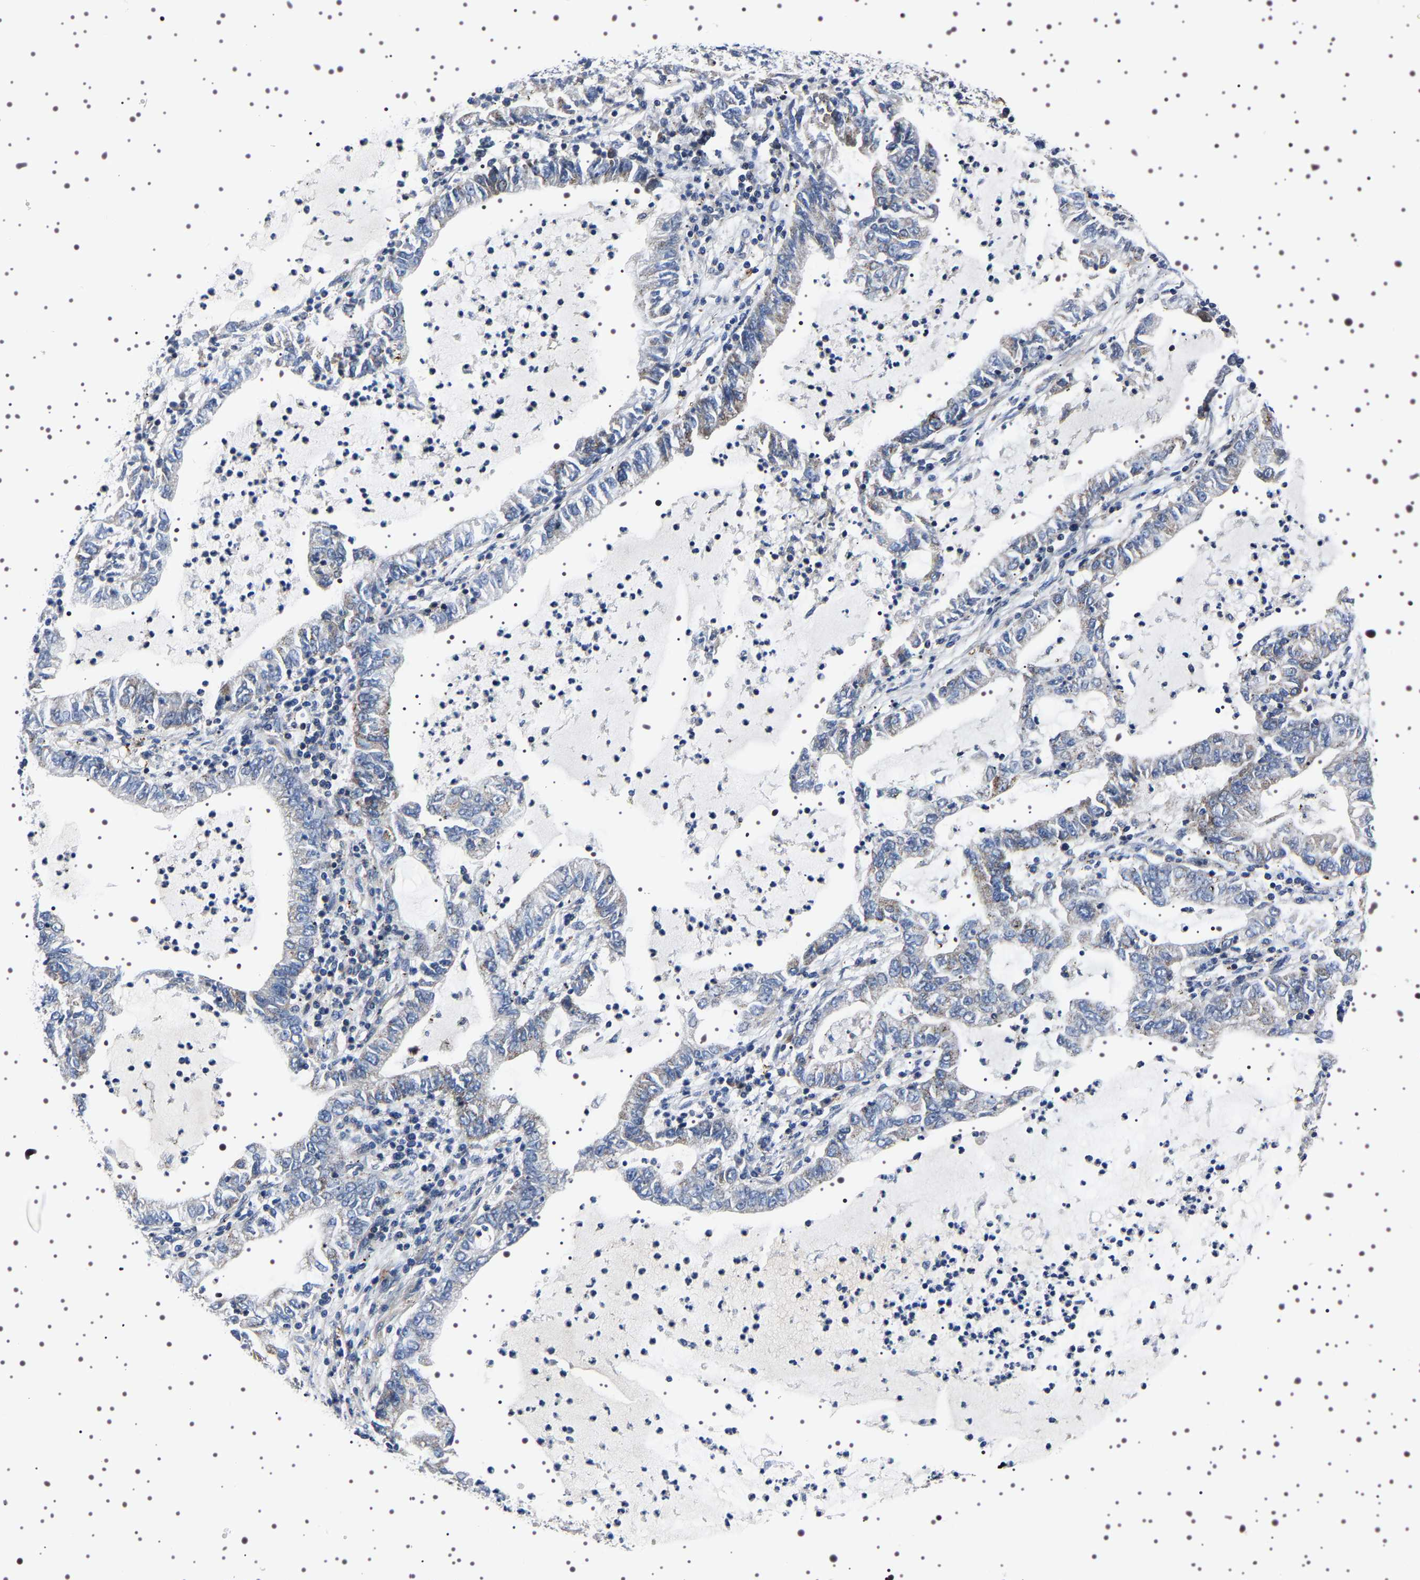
{"staining": {"intensity": "negative", "quantity": "none", "location": "none"}, "tissue": "lung cancer", "cell_type": "Tumor cells", "image_type": "cancer", "snomed": [{"axis": "morphology", "description": "Adenocarcinoma, NOS"}, {"axis": "topography", "description": "Lung"}], "caption": "IHC of human lung cancer exhibits no positivity in tumor cells. (Brightfield microscopy of DAB (3,3'-diaminobenzidine) immunohistochemistry (IHC) at high magnification).", "gene": "WDR1", "patient": {"sex": "female", "age": 51}}